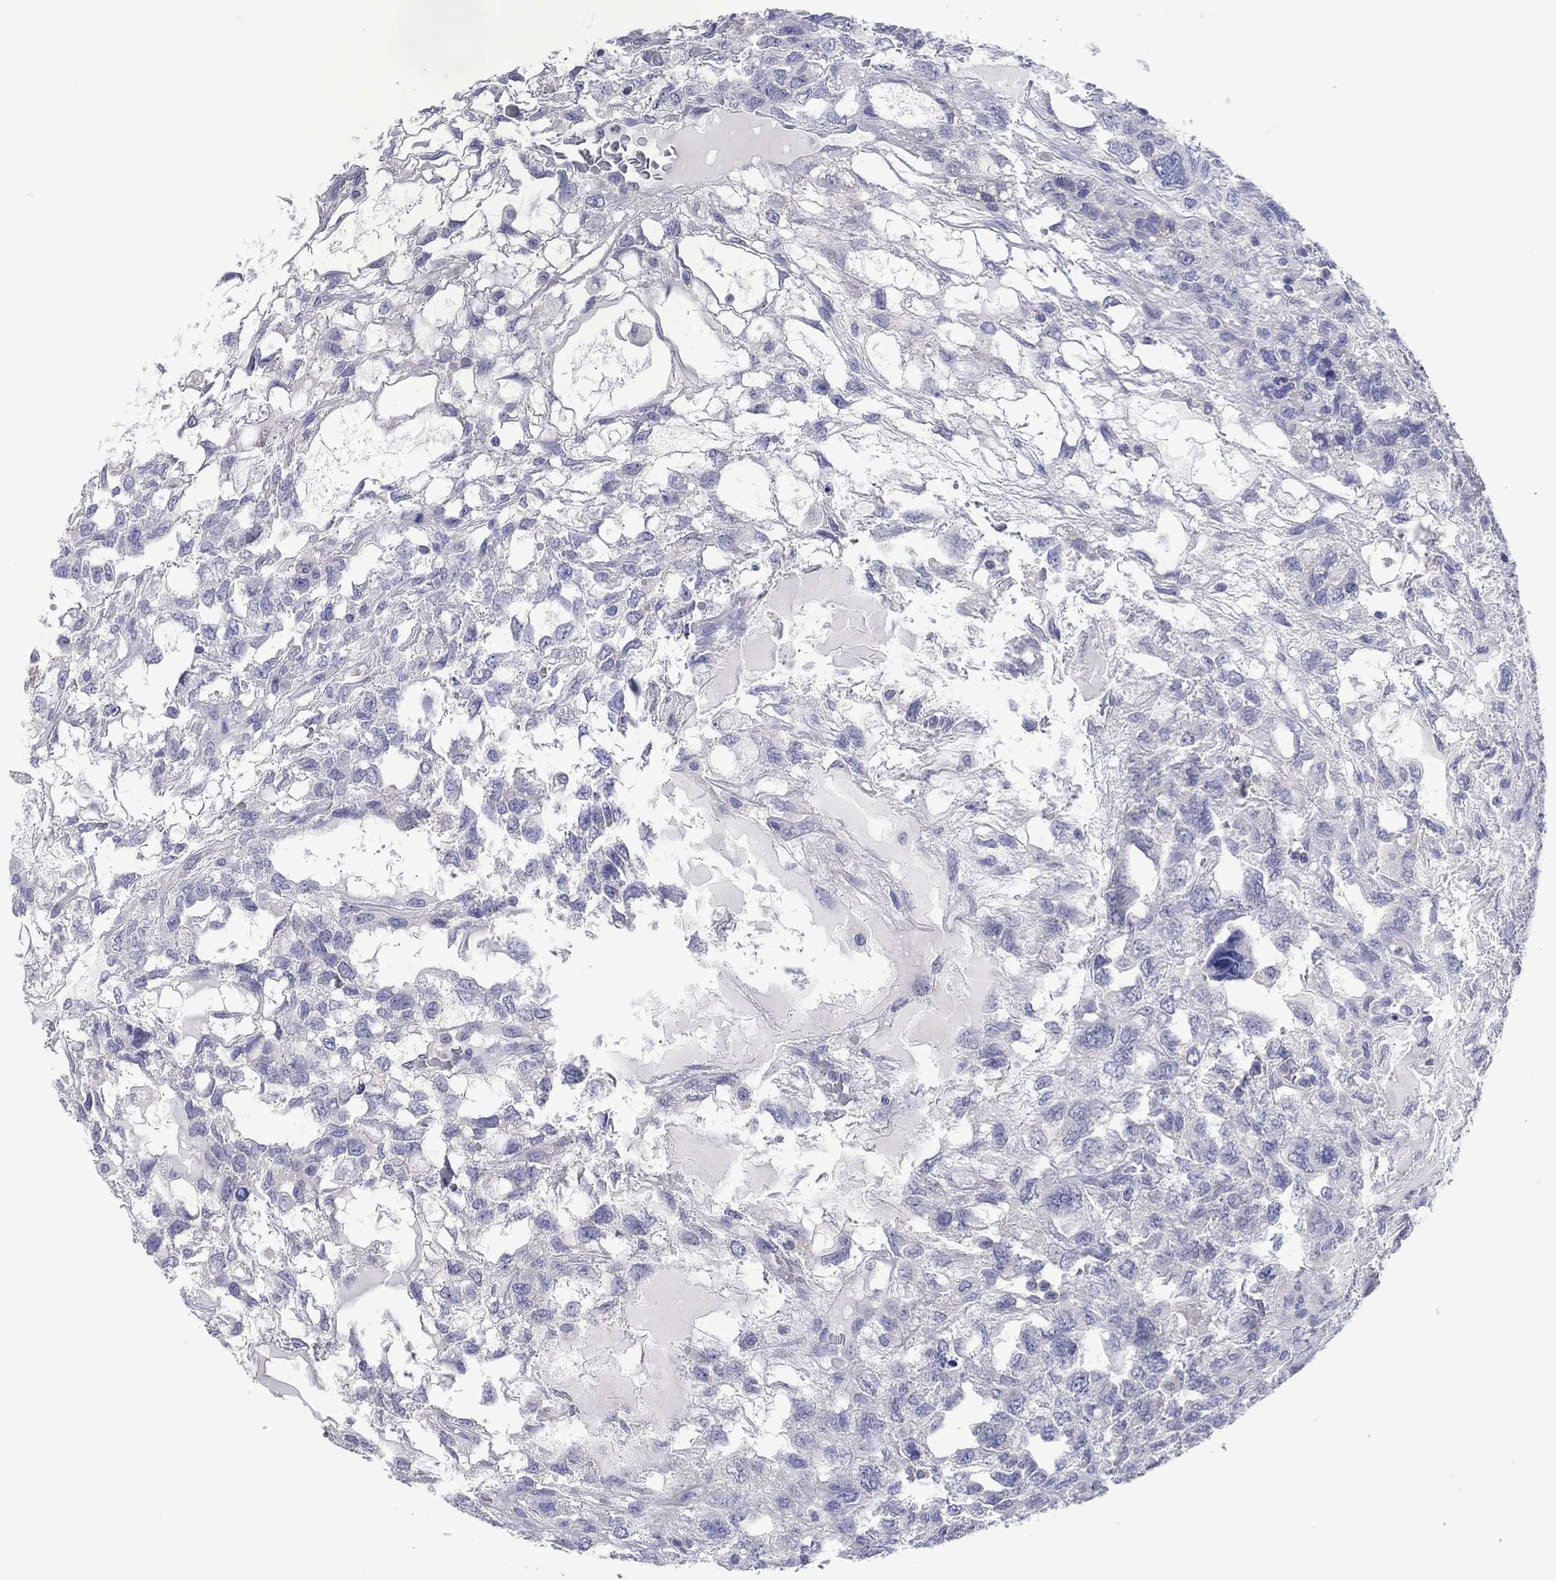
{"staining": {"intensity": "negative", "quantity": "none", "location": "none"}, "tissue": "testis cancer", "cell_type": "Tumor cells", "image_type": "cancer", "snomed": [{"axis": "morphology", "description": "Seminoma, NOS"}, {"axis": "topography", "description": "Testis"}], "caption": "IHC of testis cancer exhibits no staining in tumor cells. (DAB immunohistochemistry visualized using brightfield microscopy, high magnification).", "gene": "FER1L6", "patient": {"sex": "male", "age": 52}}